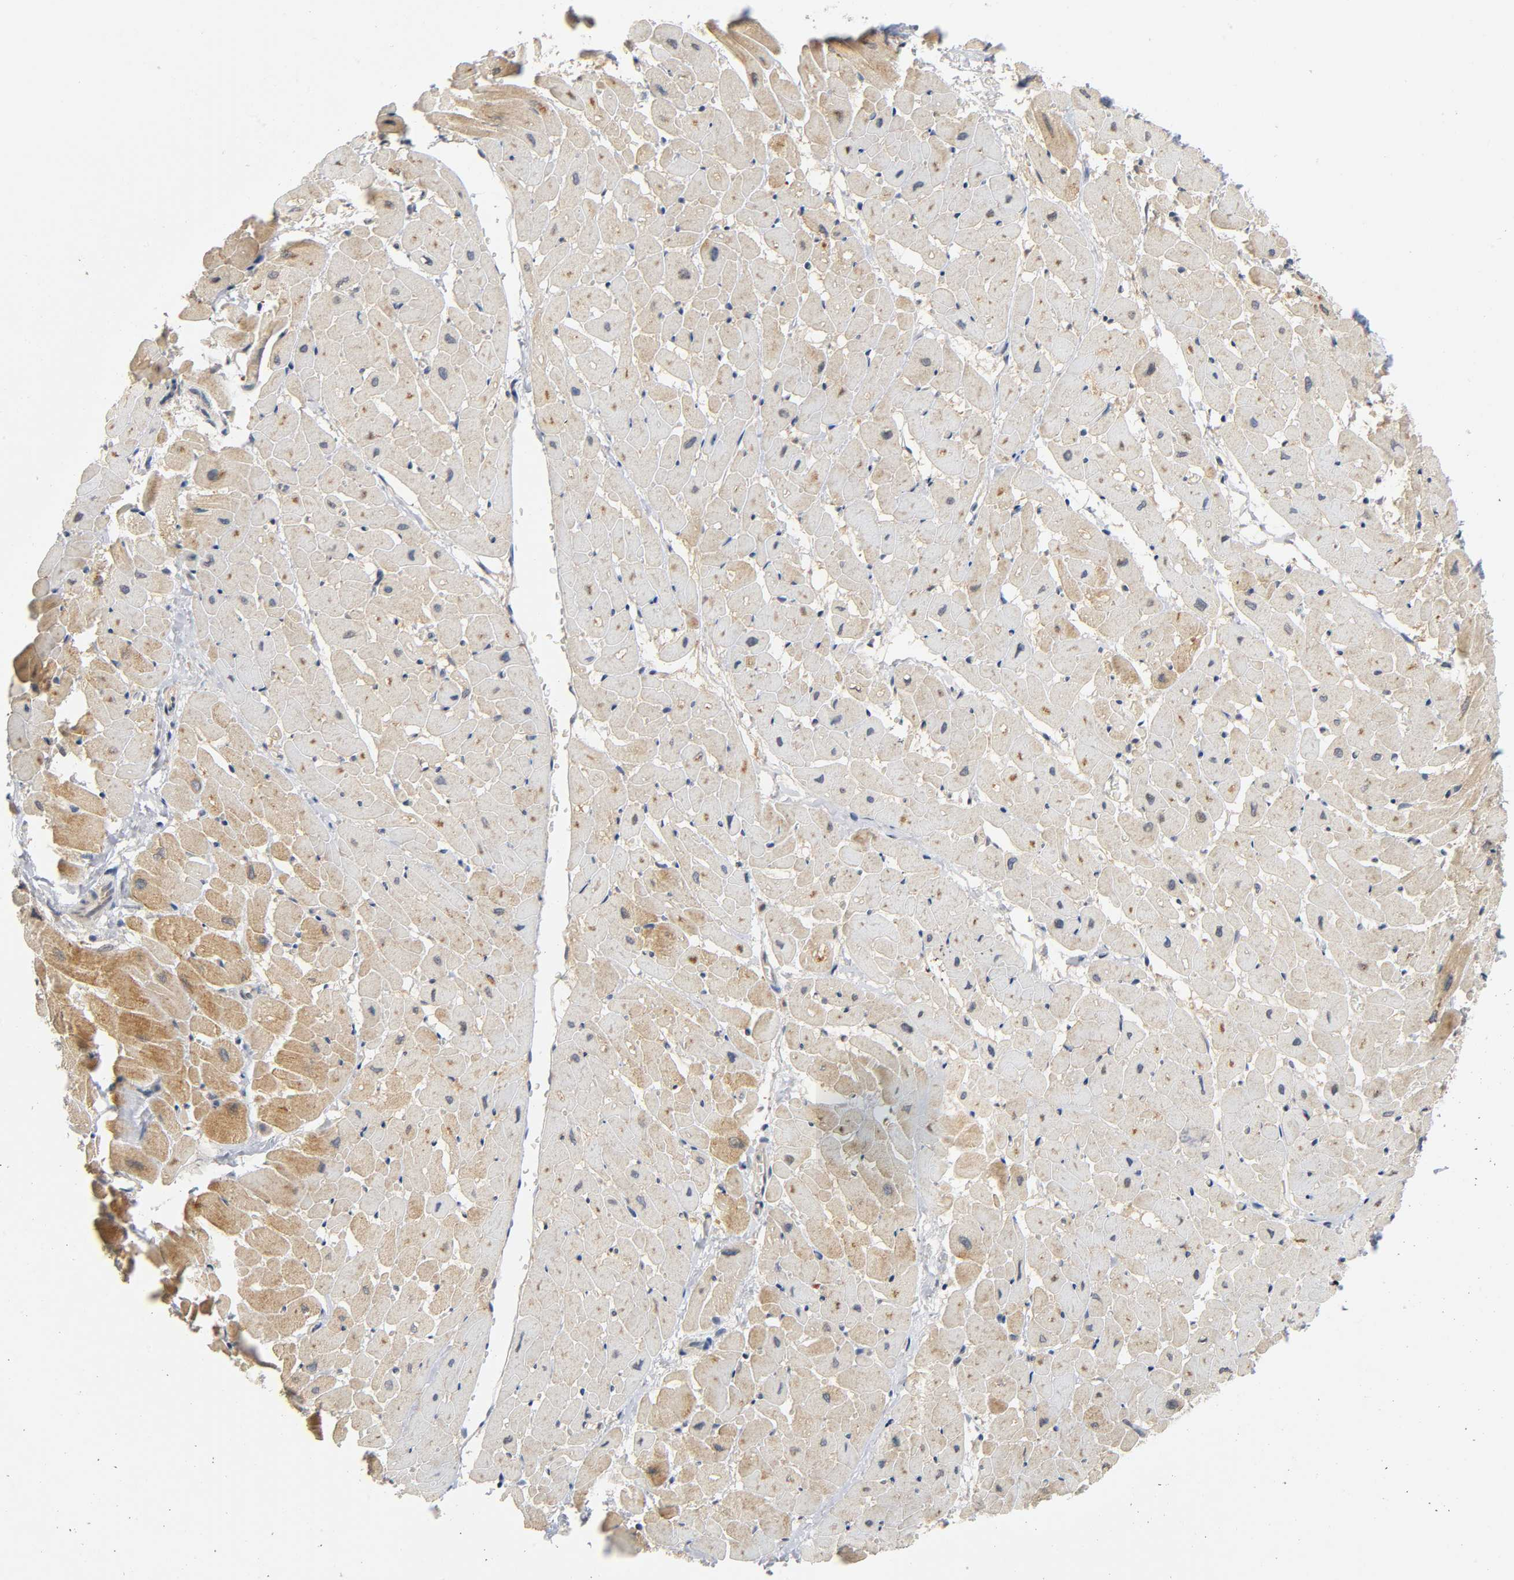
{"staining": {"intensity": "moderate", "quantity": ">75%", "location": "cytoplasmic/membranous"}, "tissue": "heart muscle", "cell_type": "Cardiomyocytes", "image_type": "normal", "snomed": [{"axis": "morphology", "description": "Normal tissue, NOS"}, {"axis": "topography", "description": "Heart"}], "caption": "IHC photomicrograph of benign heart muscle stained for a protein (brown), which demonstrates medium levels of moderate cytoplasmic/membranous expression in about >75% of cardiomyocytes.", "gene": "MAPK8", "patient": {"sex": "male", "age": 45}}